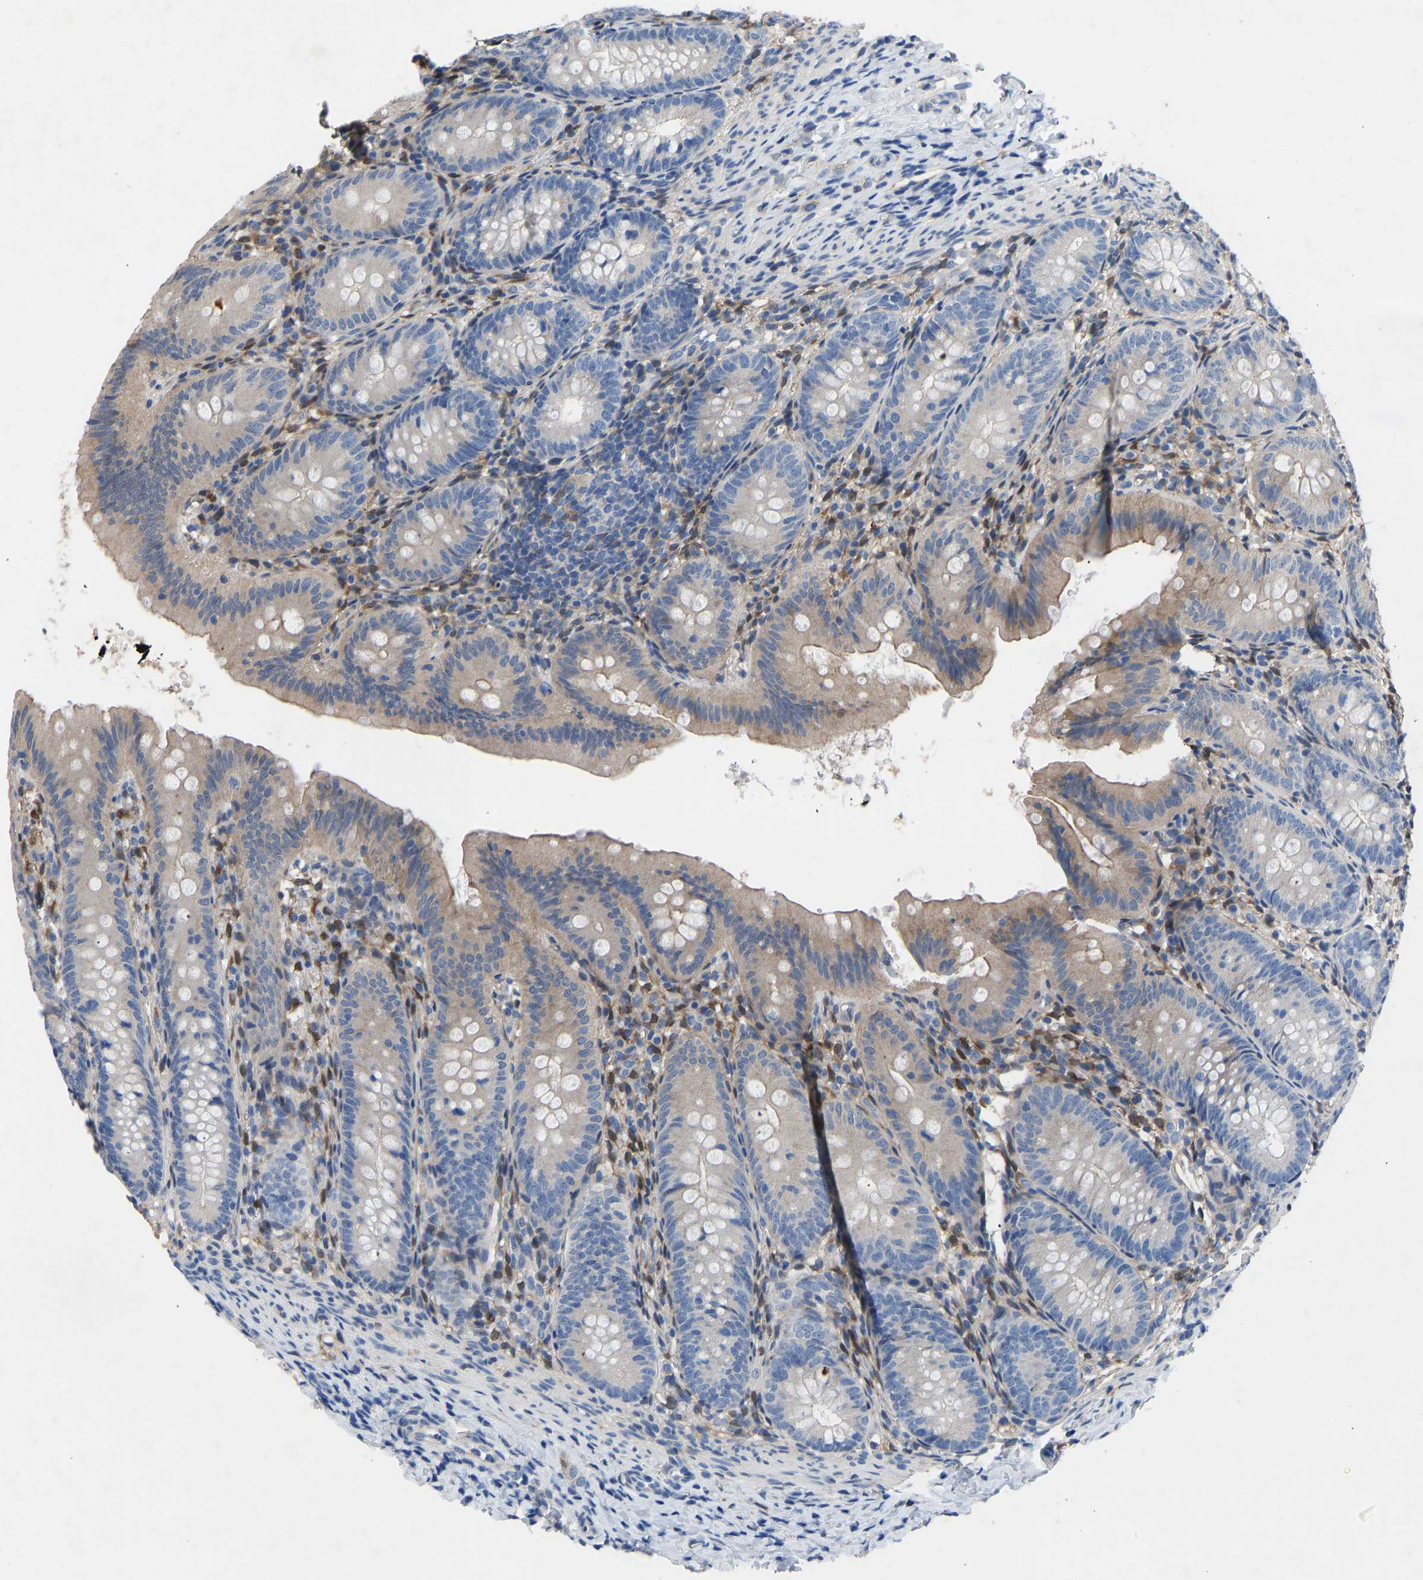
{"staining": {"intensity": "weak", "quantity": "25%-75%", "location": "cytoplasmic/membranous"}, "tissue": "appendix", "cell_type": "Glandular cells", "image_type": "normal", "snomed": [{"axis": "morphology", "description": "Normal tissue, NOS"}, {"axis": "topography", "description": "Appendix"}], "caption": "Protein expression analysis of benign appendix demonstrates weak cytoplasmic/membranous positivity in approximately 25%-75% of glandular cells.", "gene": "RBP1", "patient": {"sex": "male", "age": 1}}